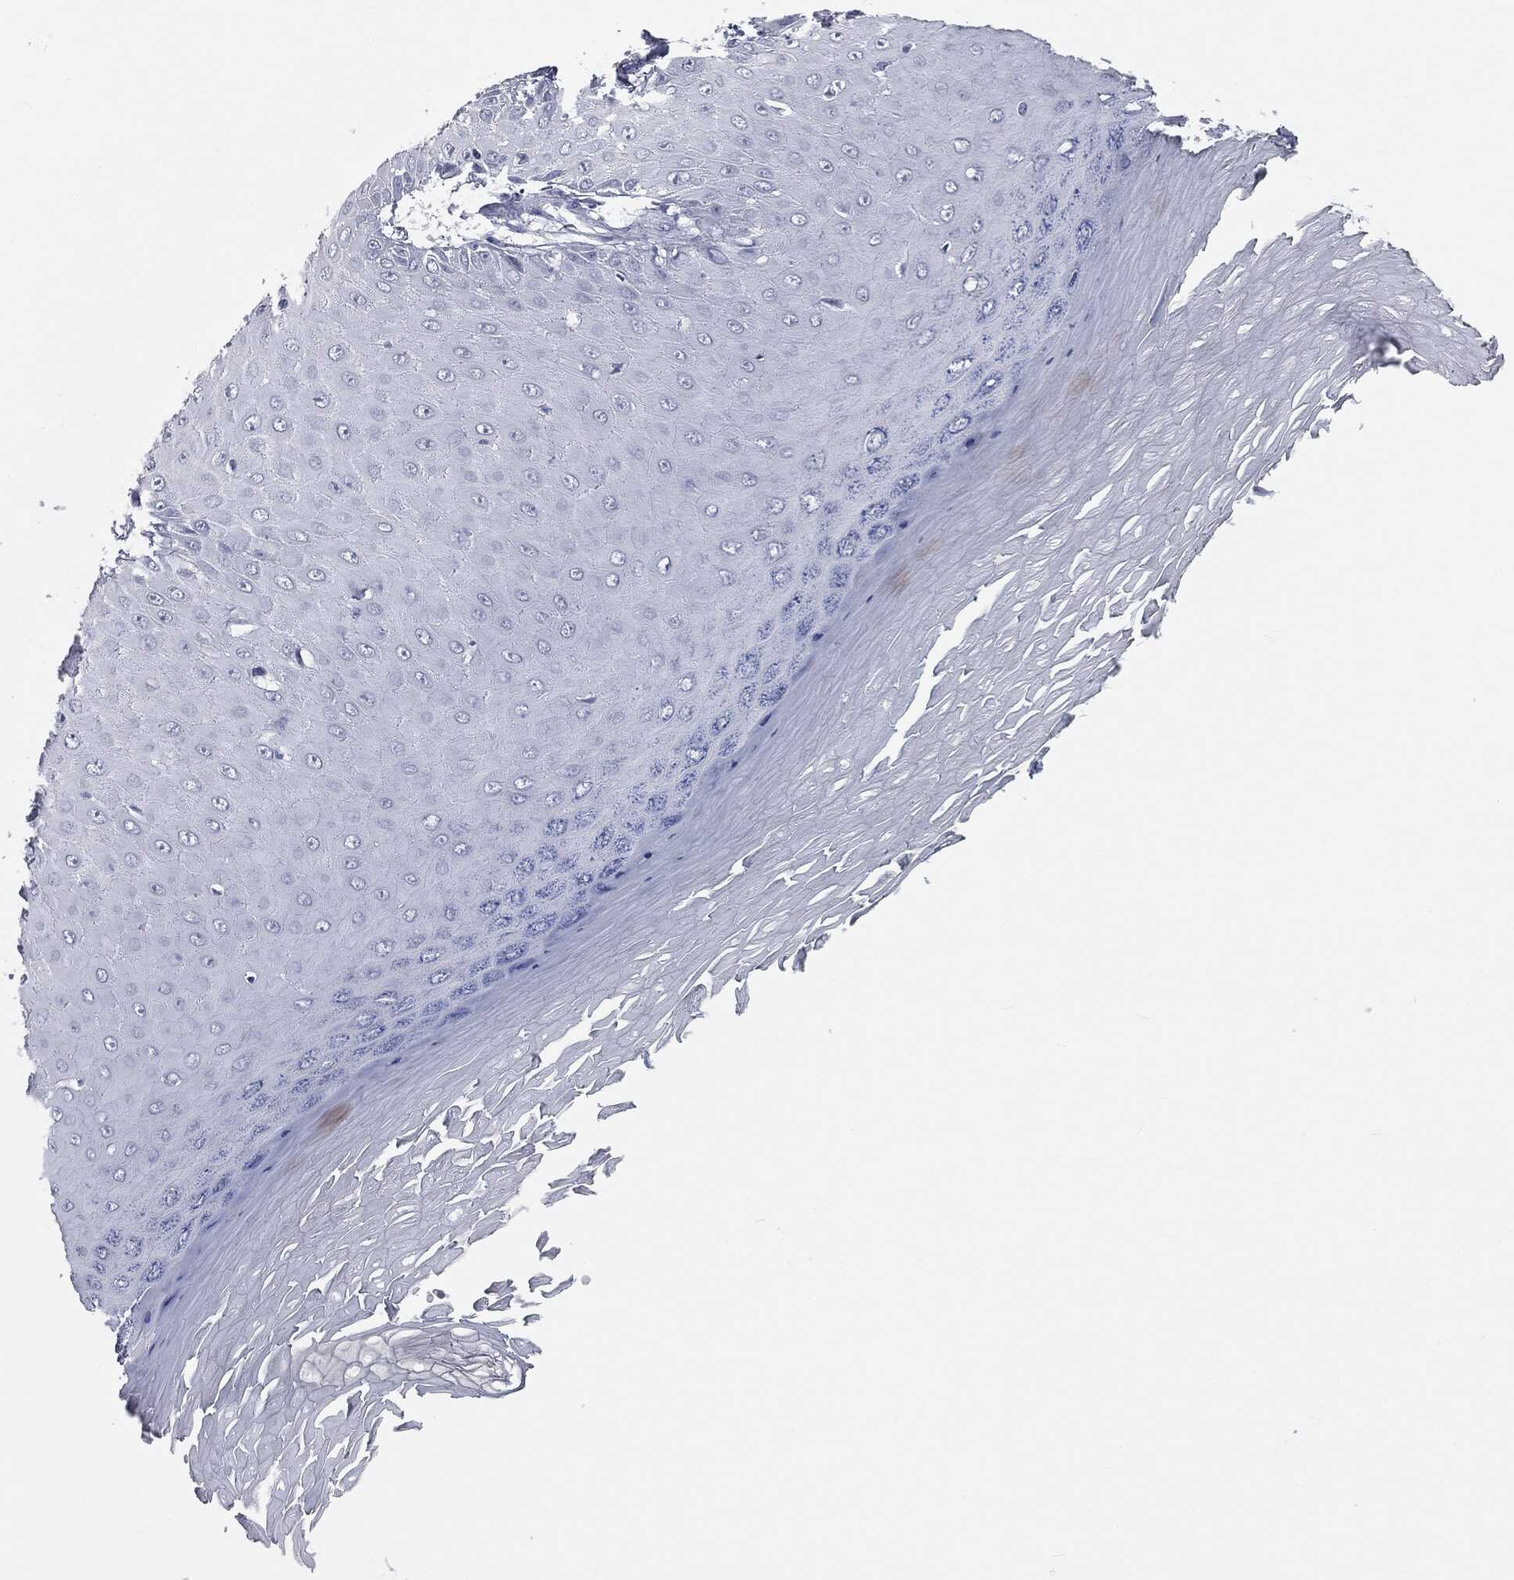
{"staining": {"intensity": "negative", "quantity": "none", "location": "none"}, "tissue": "skin cancer", "cell_type": "Tumor cells", "image_type": "cancer", "snomed": [{"axis": "morphology", "description": "Inflammation, NOS"}, {"axis": "morphology", "description": "Squamous cell carcinoma, NOS"}, {"axis": "topography", "description": "Skin"}], "caption": "There is no significant staining in tumor cells of skin cancer (squamous cell carcinoma). The staining was performed using DAB to visualize the protein expression in brown, while the nuclei were stained in blue with hematoxylin (Magnification: 20x).", "gene": "PRAME", "patient": {"sex": "male", "age": 70}}